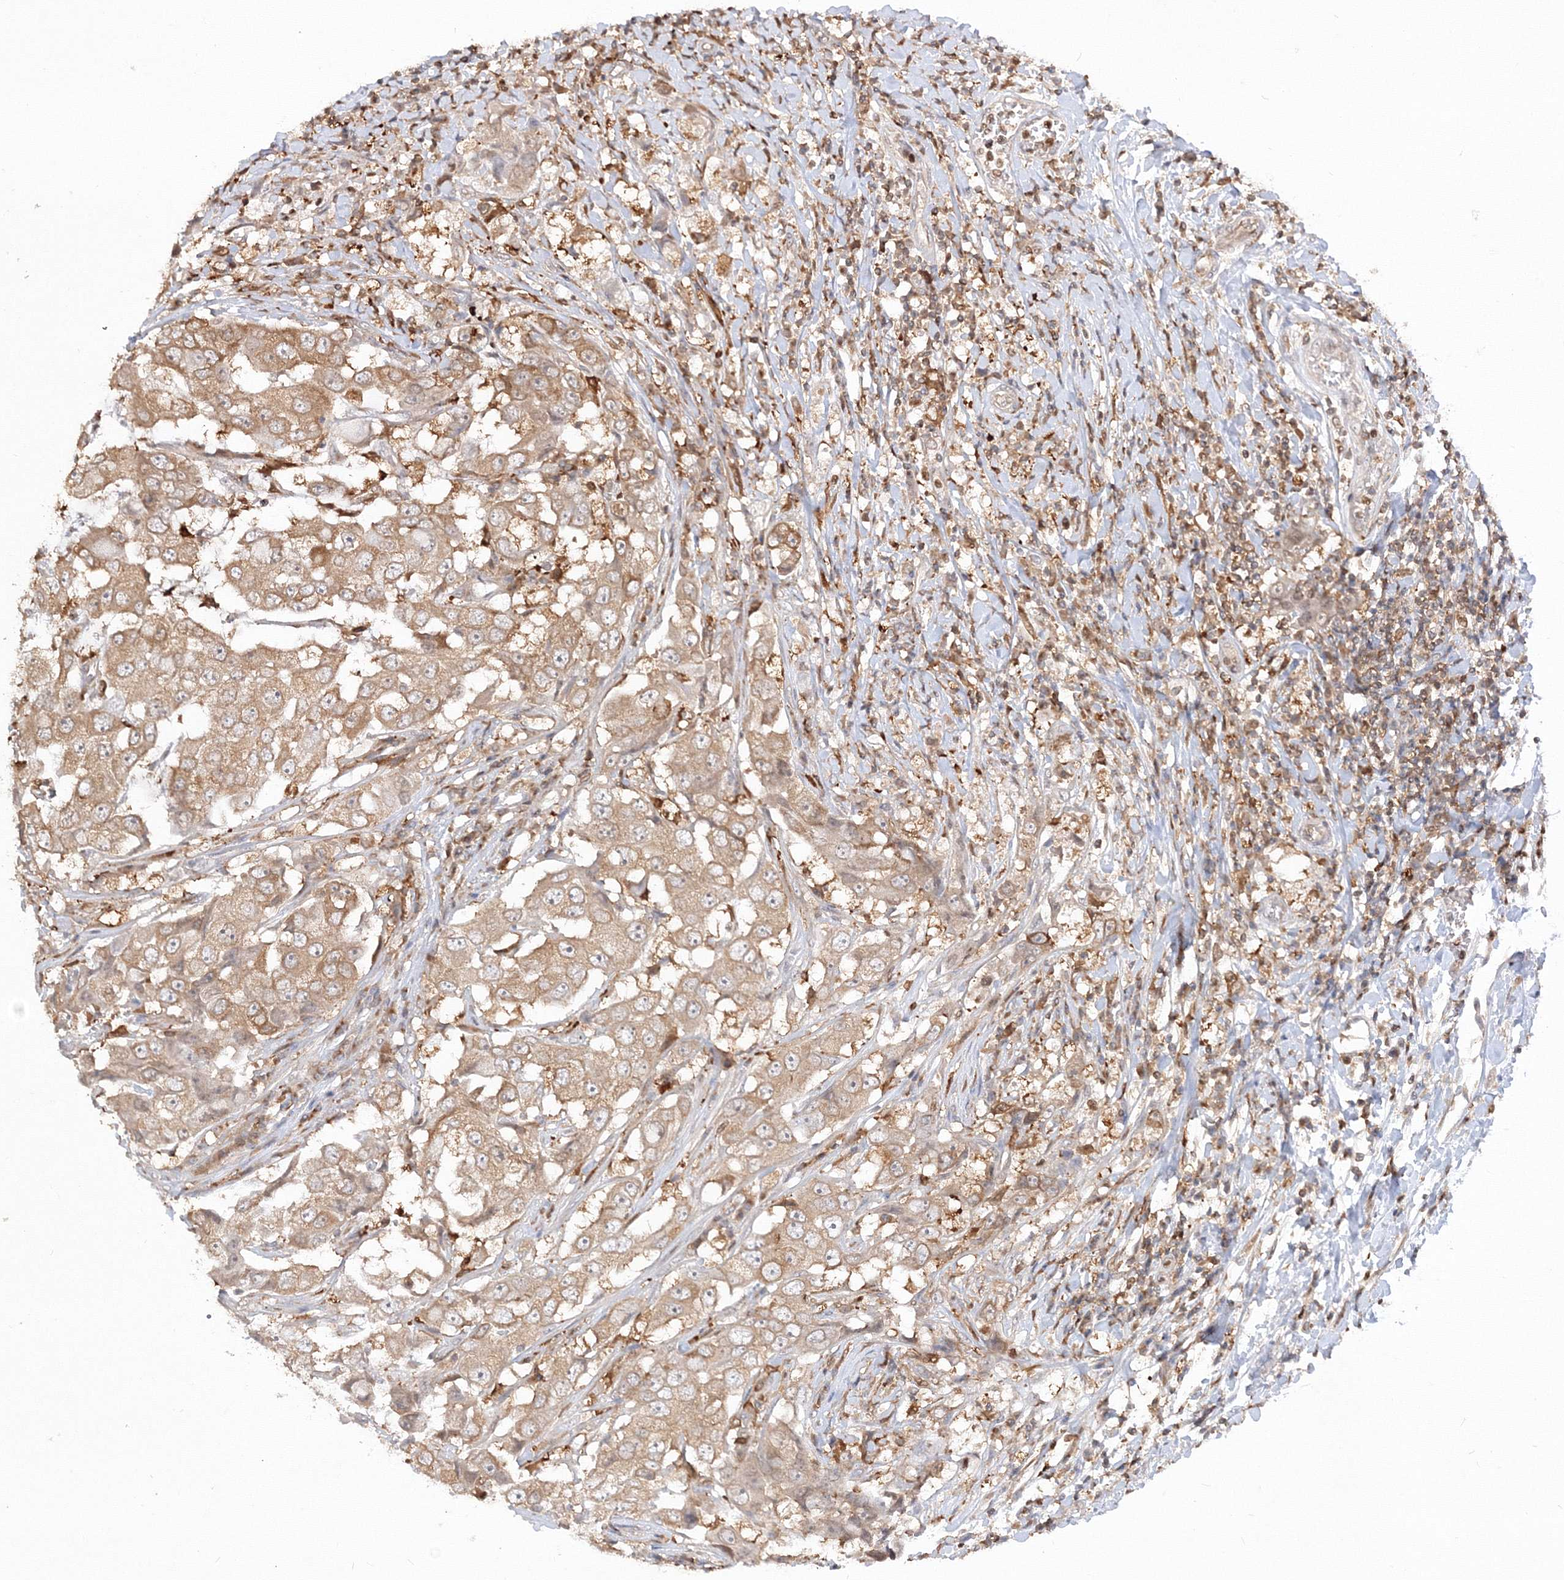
{"staining": {"intensity": "moderate", "quantity": ">75%", "location": "cytoplasmic/membranous"}, "tissue": "breast cancer", "cell_type": "Tumor cells", "image_type": "cancer", "snomed": [{"axis": "morphology", "description": "Duct carcinoma"}, {"axis": "topography", "description": "Breast"}], "caption": "Immunohistochemical staining of breast cancer exhibits medium levels of moderate cytoplasmic/membranous protein positivity in approximately >75% of tumor cells.", "gene": "TMEM50B", "patient": {"sex": "female", "age": 27}}